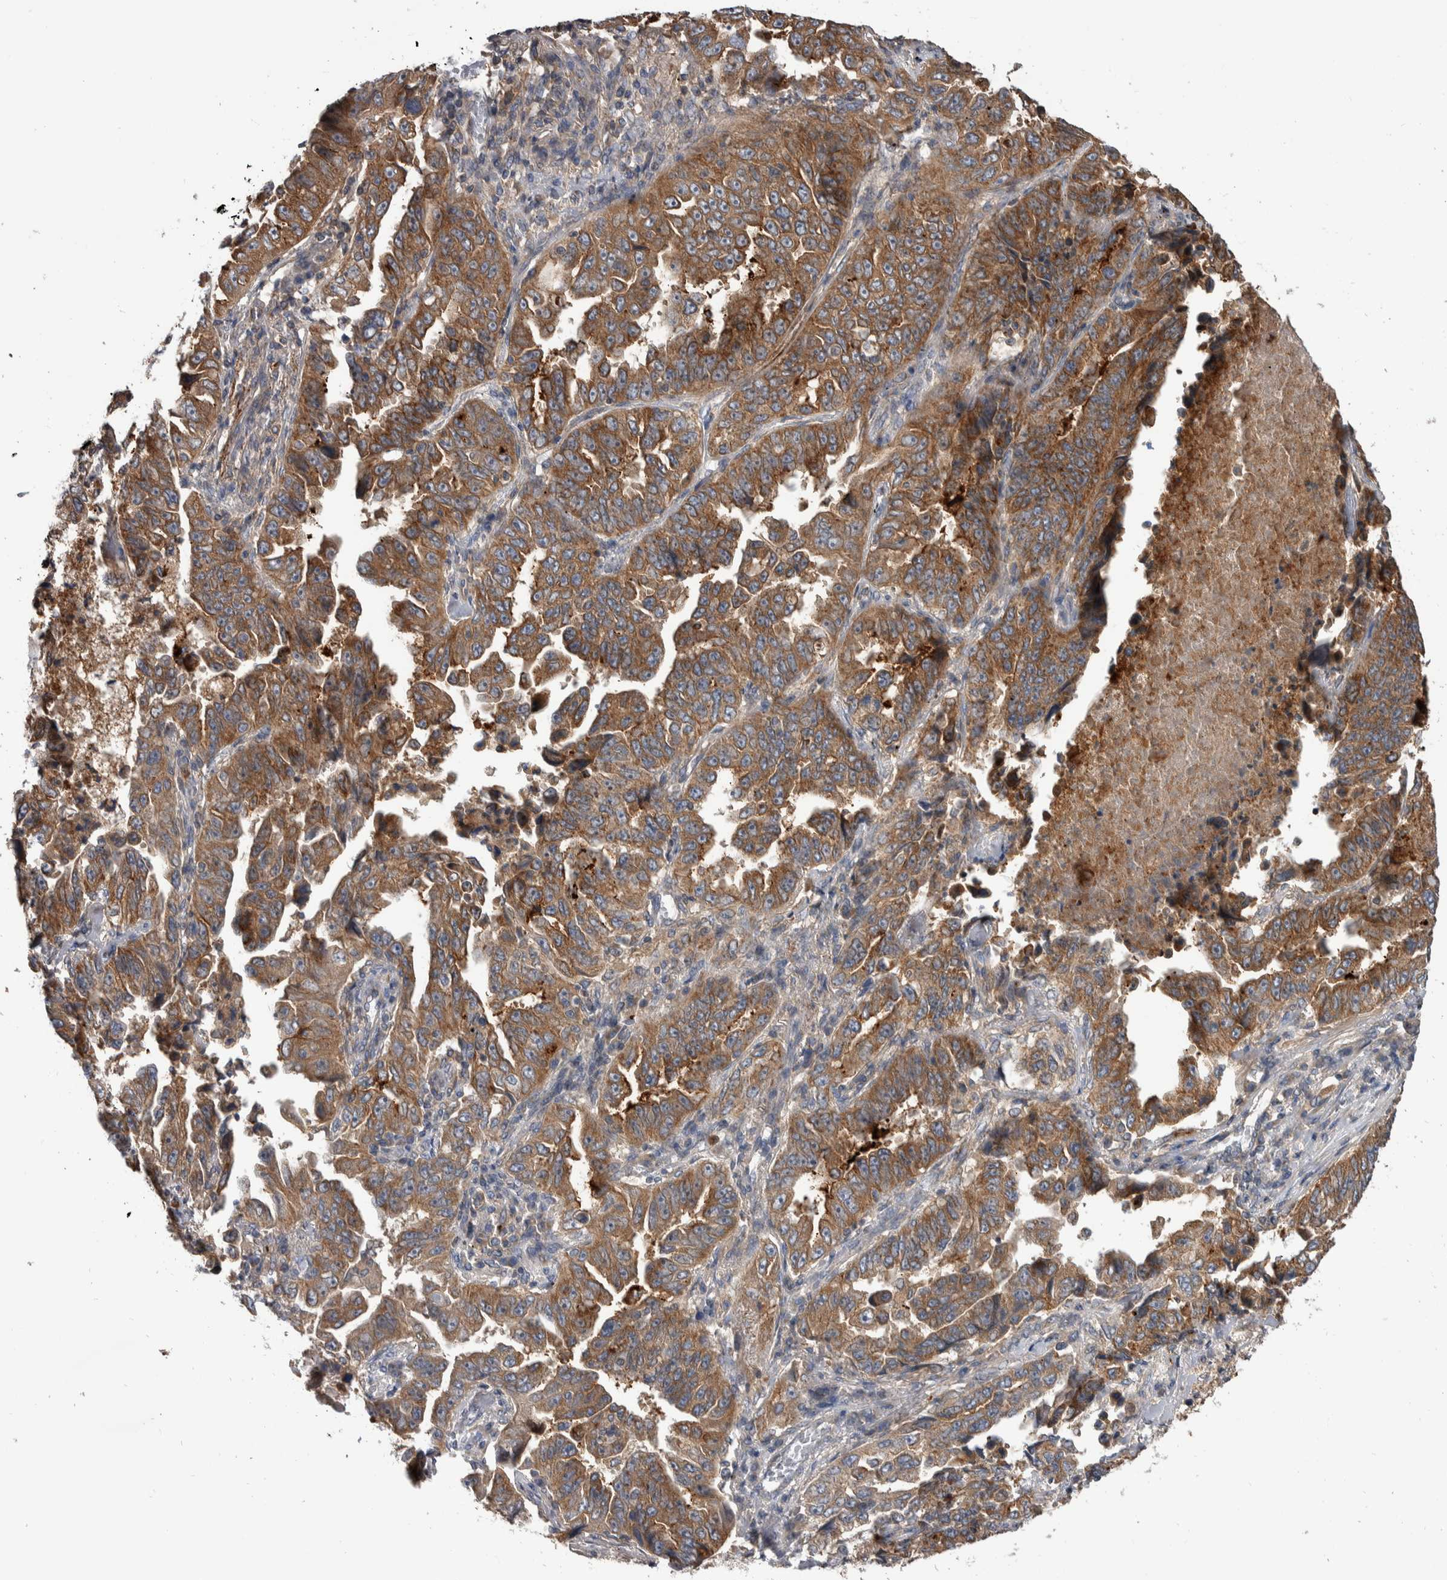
{"staining": {"intensity": "moderate", "quantity": ">75%", "location": "cytoplasmic/membranous"}, "tissue": "lung cancer", "cell_type": "Tumor cells", "image_type": "cancer", "snomed": [{"axis": "morphology", "description": "Adenocarcinoma, NOS"}, {"axis": "topography", "description": "Lung"}], "caption": "IHC photomicrograph of lung adenocarcinoma stained for a protein (brown), which demonstrates medium levels of moderate cytoplasmic/membranous expression in about >75% of tumor cells.", "gene": "SDCBP", "patient": {"sex": "female", "age": 51}}